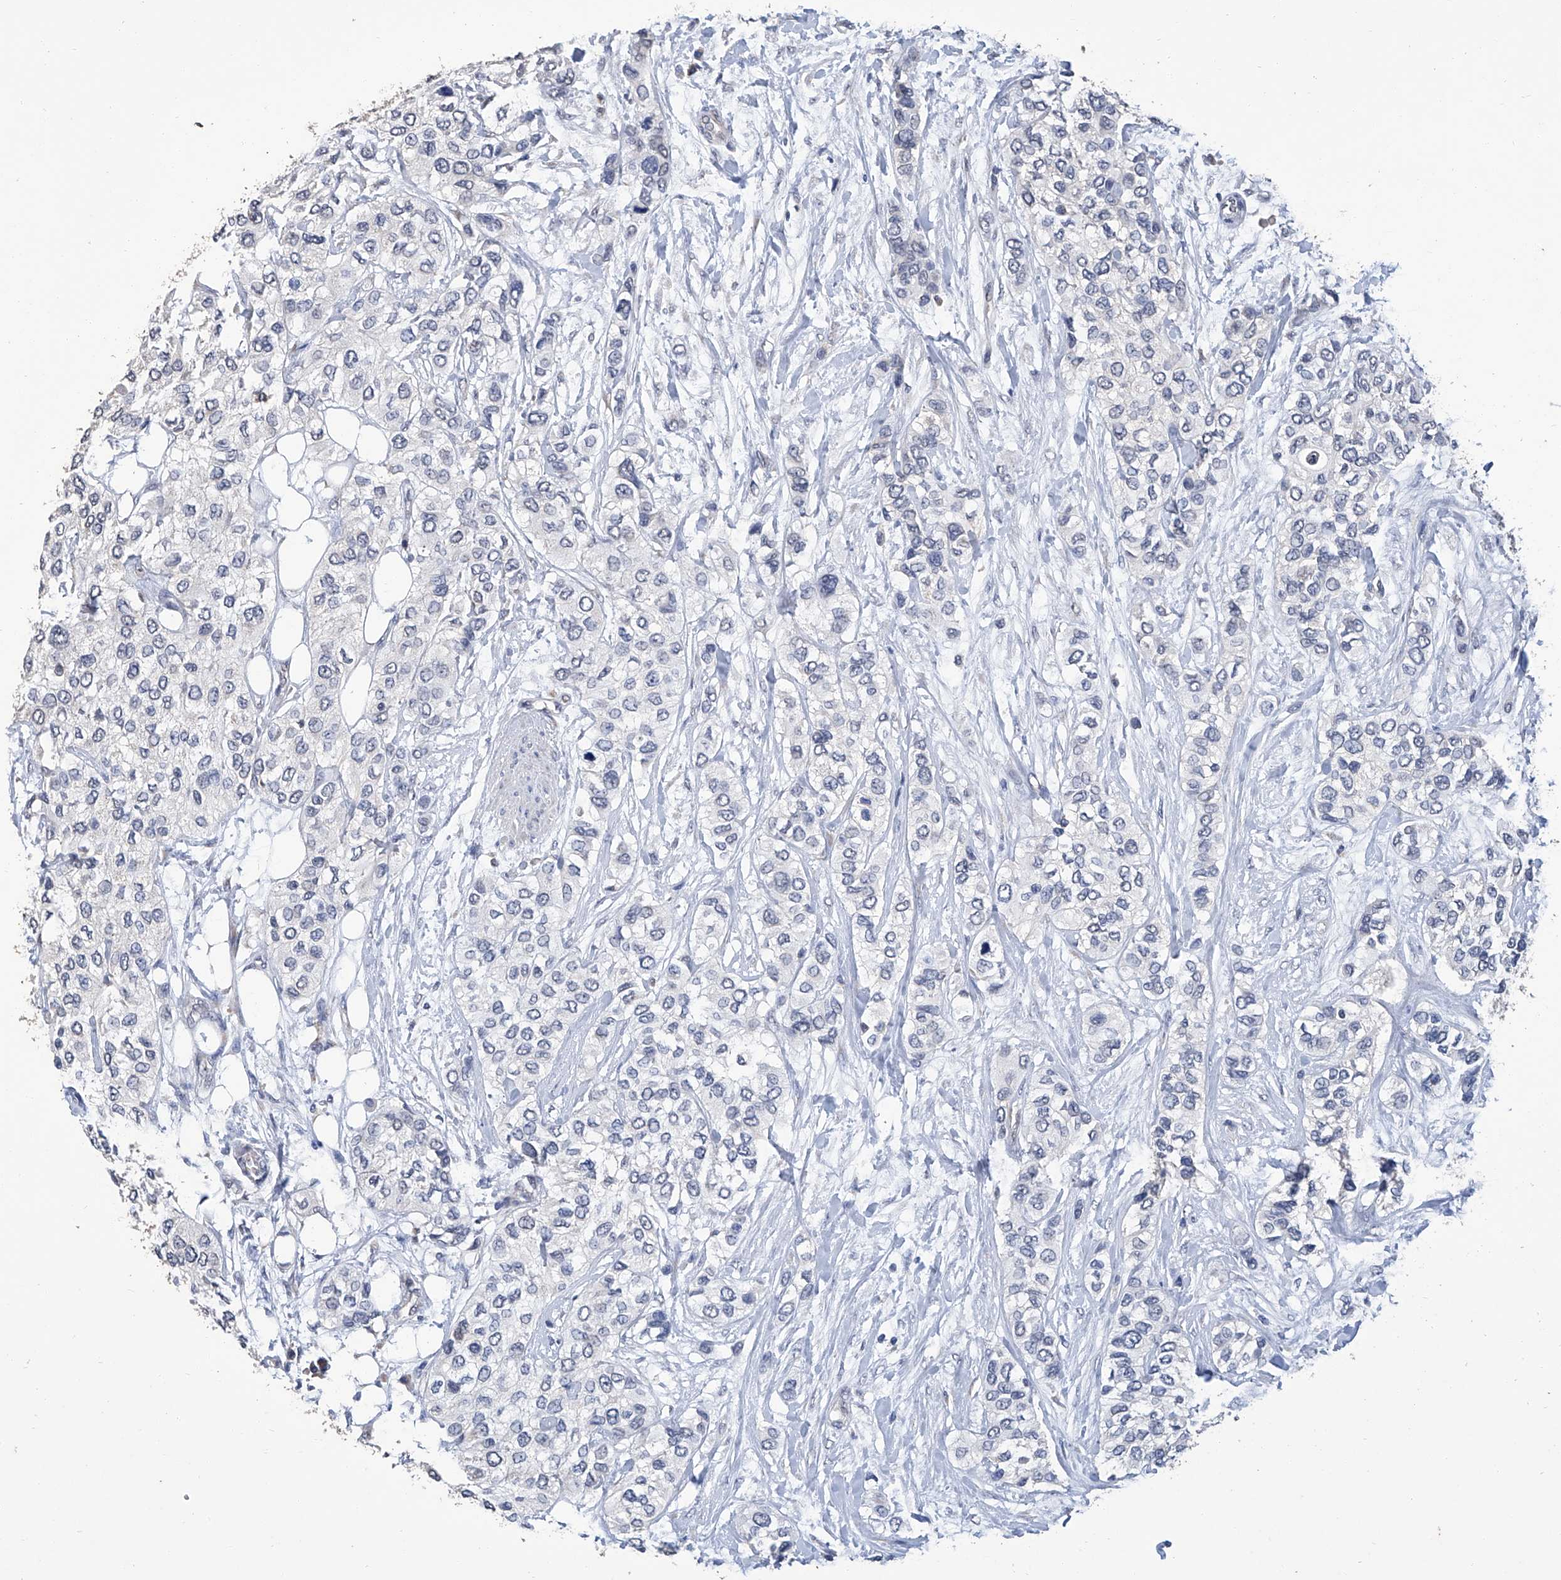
{"staining": {"intensity": "negative", "quantity": "none", "location": "none"}, "tissue": "urothelial cancer", "cell_type": "Tumor cells", "image_type": "cancer", "snomed": [{"axis": "morphology", "description": "Urothelial carcinoma, High grade"}, {"axis": "topography", "description": "Urinary bladder"}], "caption": "Human urothelial carcinoma (high-grade) stained for a protein using immunohistochemistry (IHC) reveals no expression in tumor cells.", "gene": "GPT", "patient": {"sex": "female", "age": 56}}